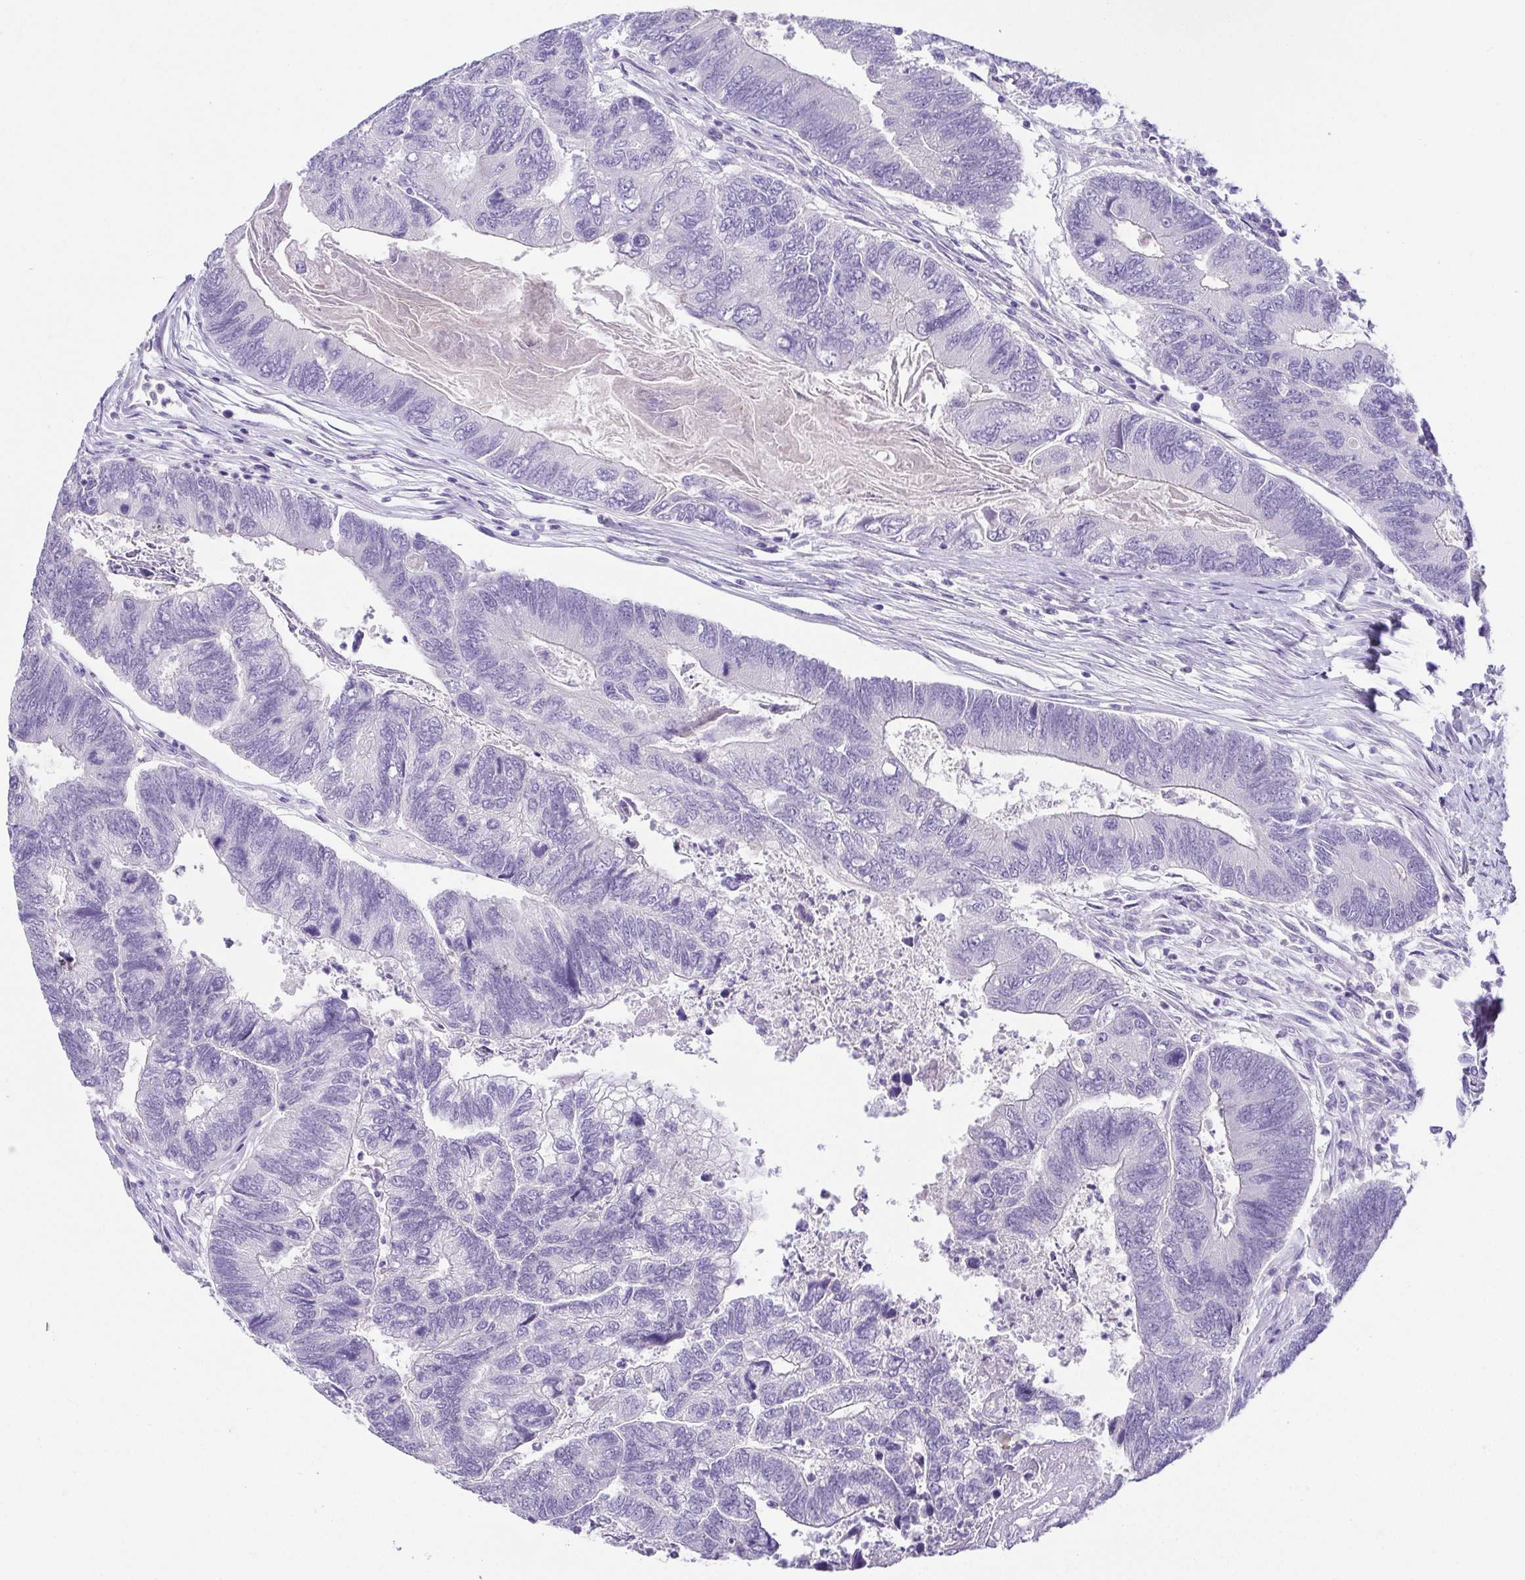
{"staining": {"intensity": "negative", "quantity": "none", "location": "none"}, "tissue": "colorectal cancer", "cell_type": "Tumor cells", "image_type": "cancer", "snomed": [{"axis": "morphology", "description": "Adenocarcinoma, NOS"}, {"axis": "topography", "description": "Colon"}], "caption": "Tumor cells show no significant positivity in colorectal cancer.", "gene": "HAPLN2", "patient": {"sex": "female", "age": 67}}